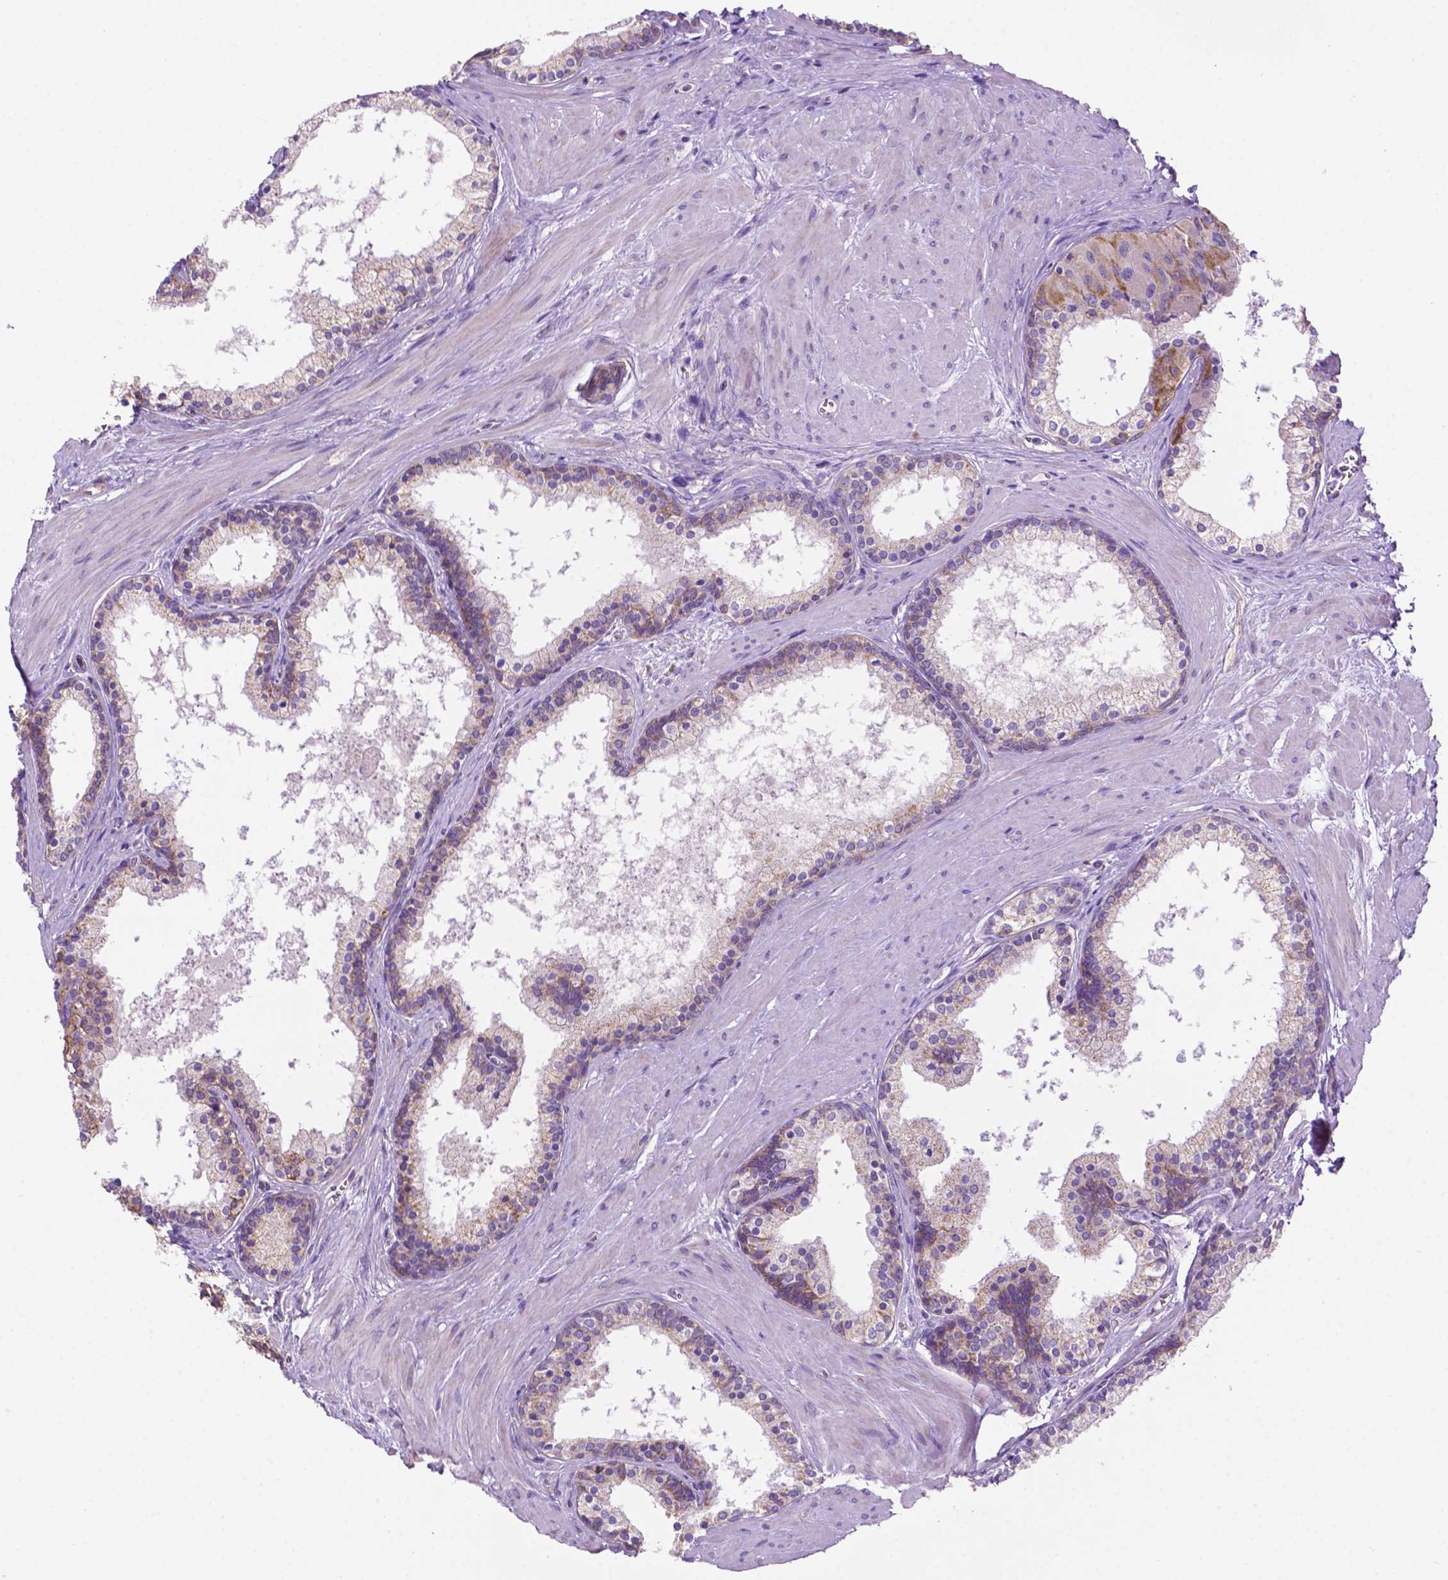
{"staining": {"intensity": "weak", "quantity": "25%-75%", "location": "cytoplasmic/membranous"}, "tissue": "prostate", "cell_type": "Glandular cells", "image_type": "normal", "snomed": [{"axis": "morphology", "description": "Normal tissue, NOS"}, {"axis": "topography", "description": "Prostate"}], "caption": "Immunohistochemical staining of normal prostate demonstrates weak cytoplasmic/membranous protein expression in approximately 25%-75% of glandular cells. Using DAB (brown) and hematoxylin (blue) stains, captured at high magnification using brightfield microscopy.", "gene": "PHYHIP", "patient": {"sex": "male", "age": 61}}